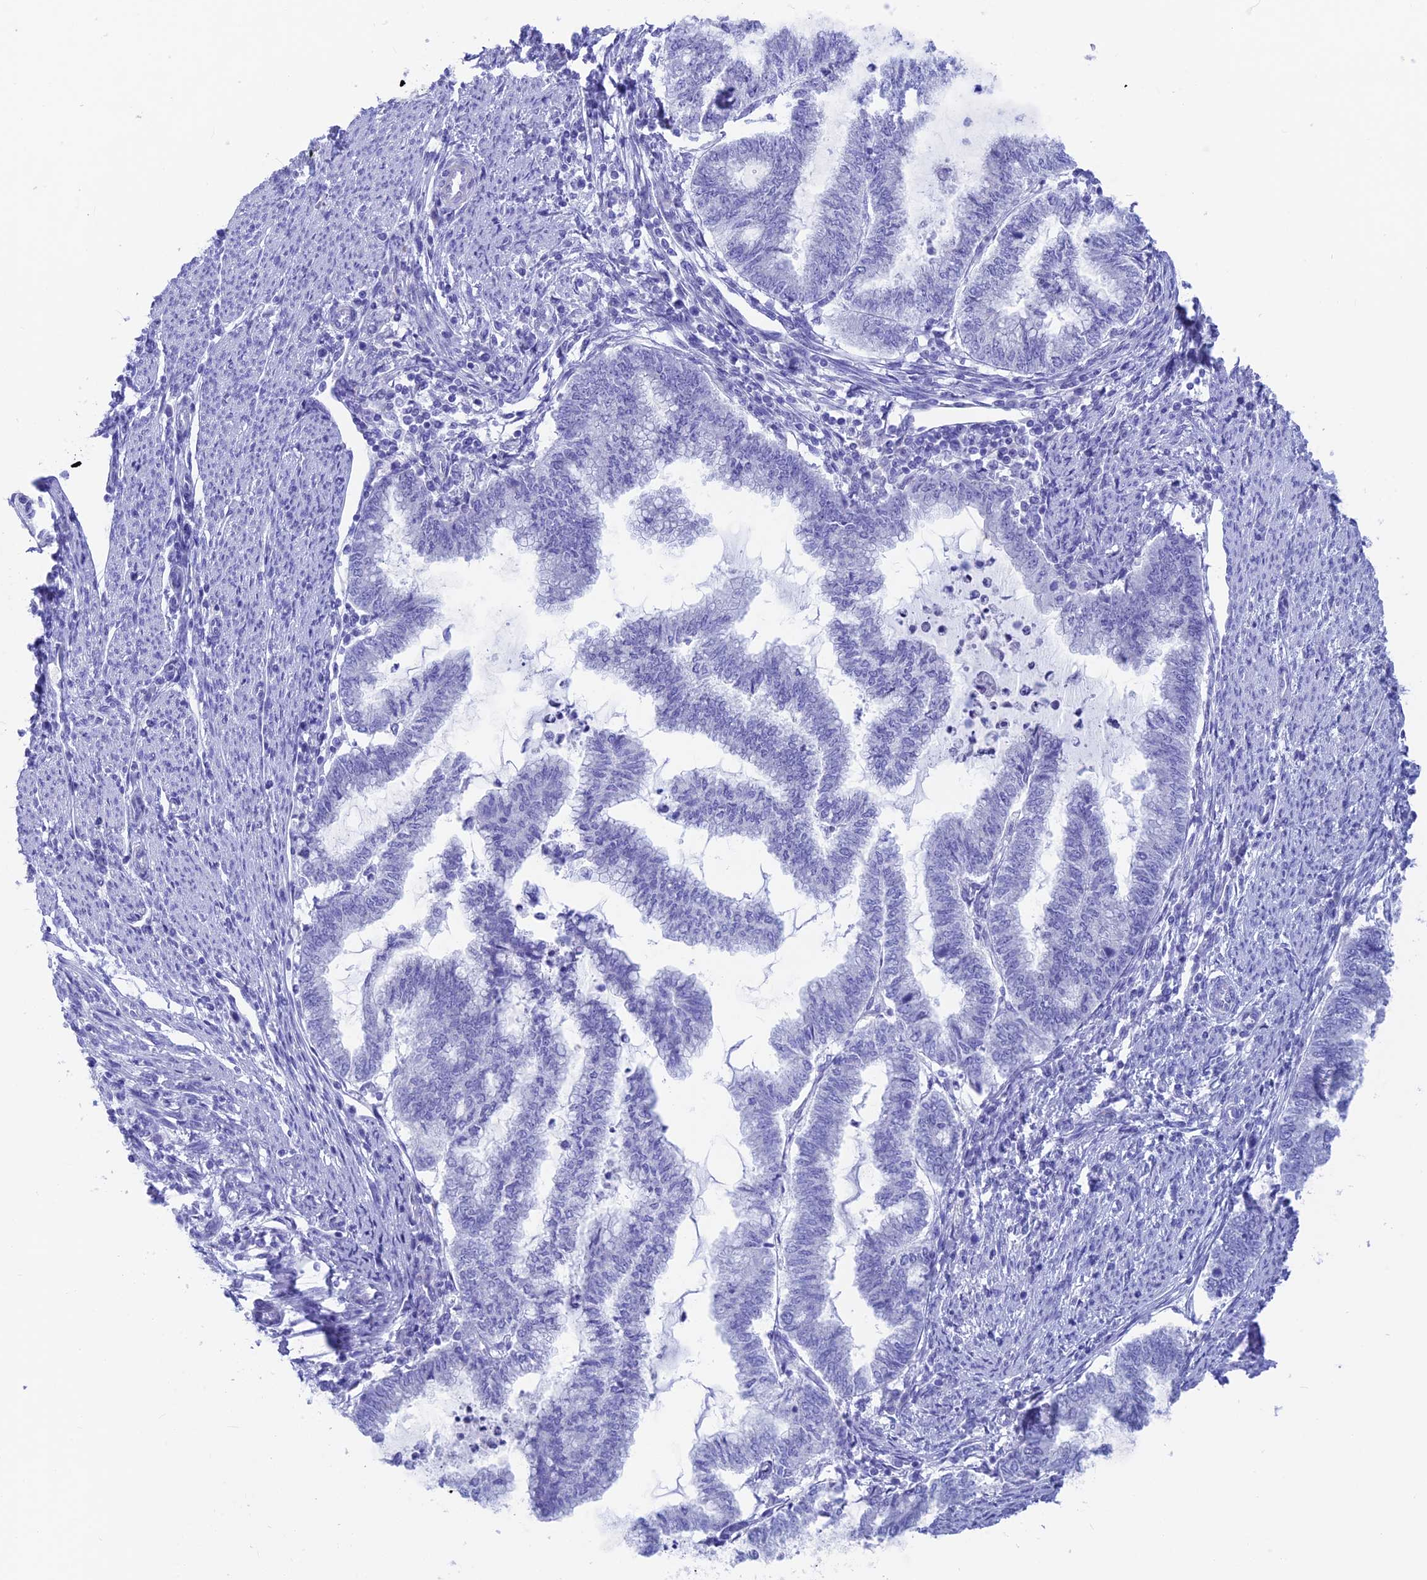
{"staining": {"intensity": "negative", "quantity": "none", "location": "none"}, "tissue": "endometrial cancer", "cell_type": "Tumor cells", "image_type": "cancer", "snomed": [{"axis": "morphology", "description": "Adenocarcinoma, NOS"}, {"axis": "topography", "description": "Endometrium"}], "caption": "High power microscopy histopathology image of an immunohistochemistry photomicrograph of endometrial cancer, revealing no significant expression in tumor cells.", "gene": "GNGT2", "patient": {"sex": "female", "age": 79}}